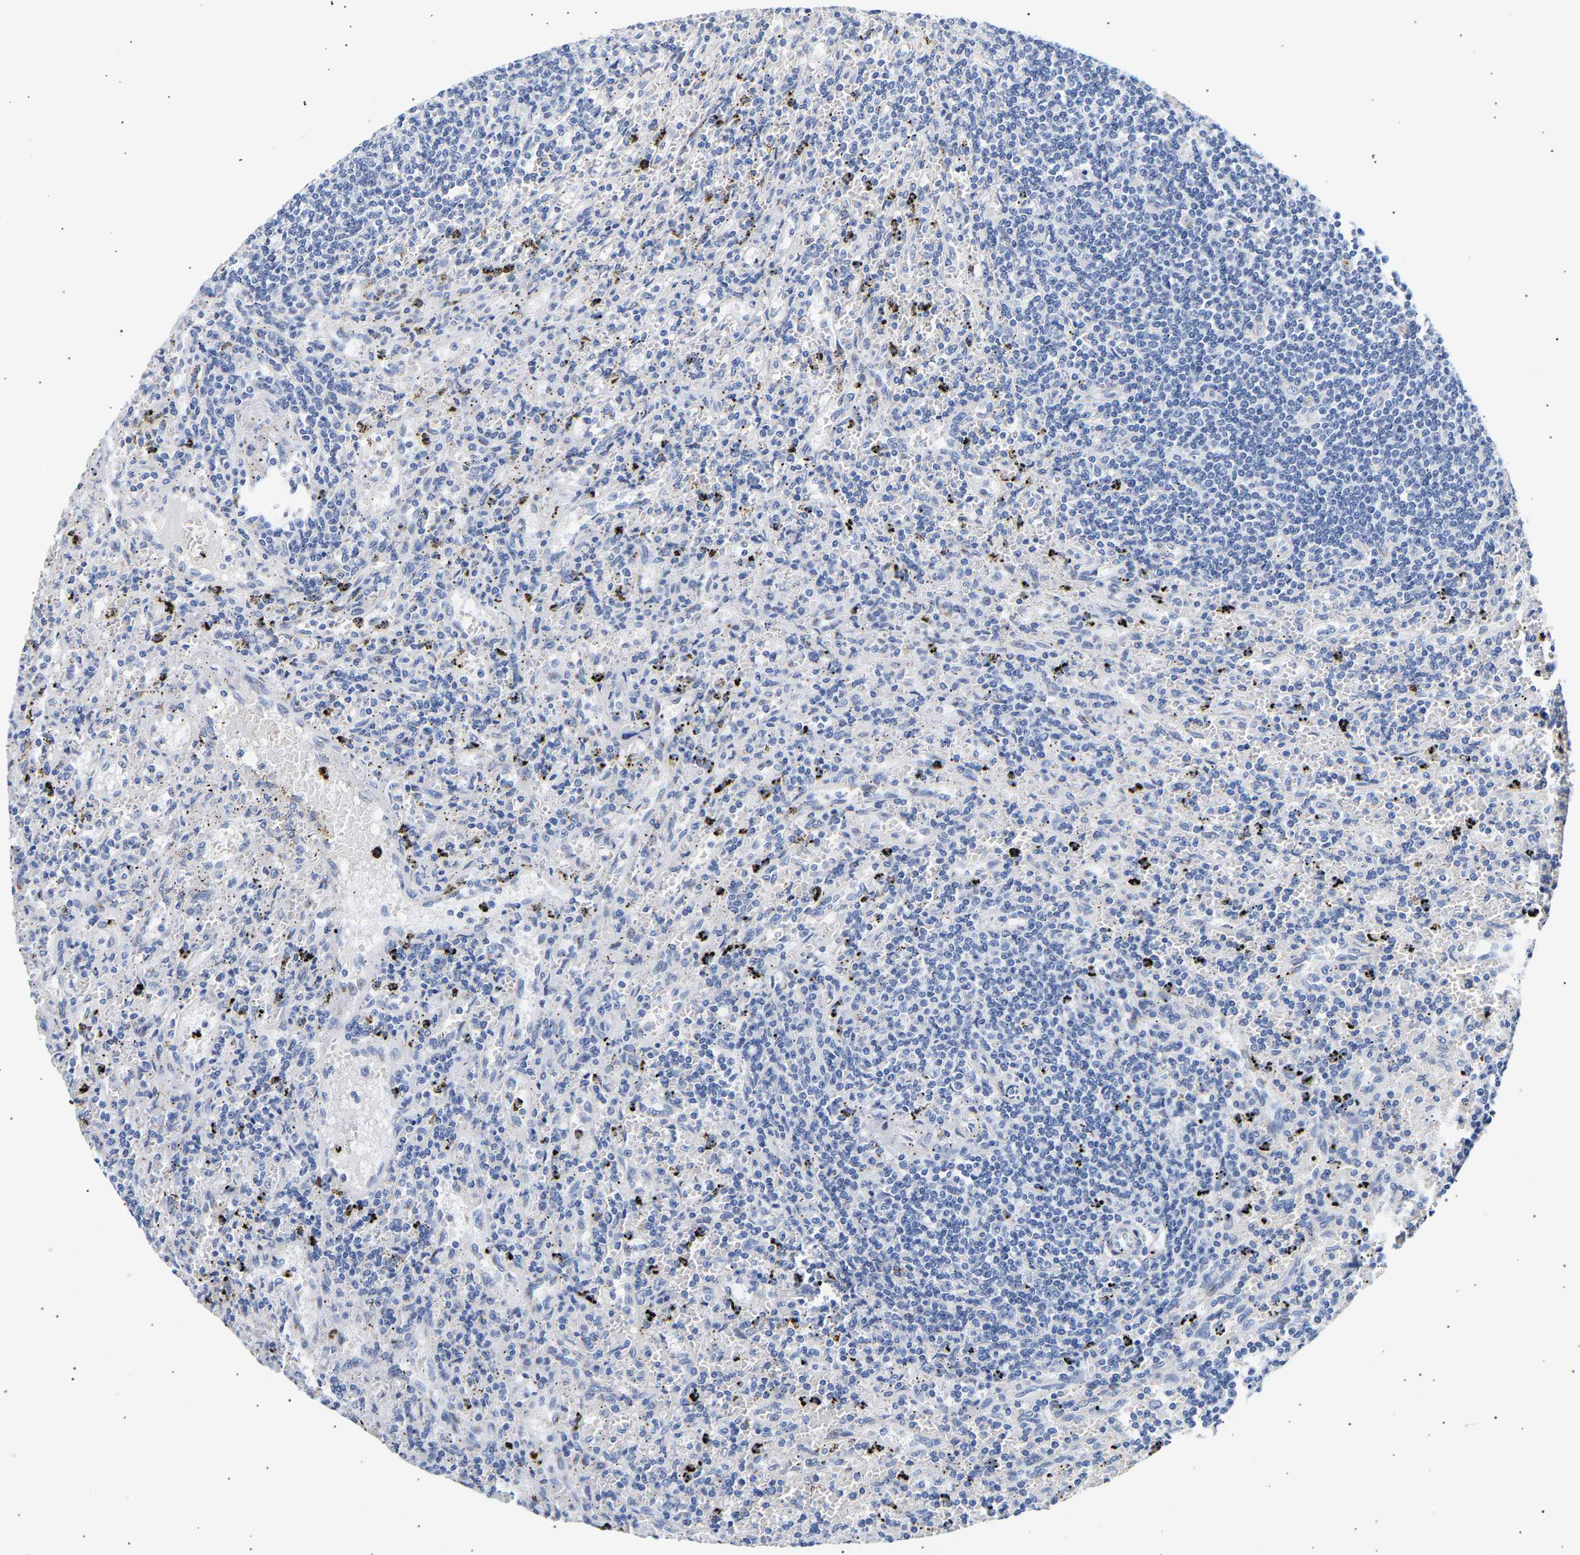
{"staining": {"intensity": "negative", "quantity": "none", "location": "none"}, "tissue": "lymphoma", "cell_type": "Tumor cells", "image_type": "cancer", "snomed": [{"axis": "morphology", "description": "Malignant lymphoma, non-Hodgkin's type, Low grade"}, {"axis": "topography", "description": "Spleen"}], "caption": "Lymphoma was stained to show a protein in brown. There is no significant expression in tumor cells.", "gene": "IGFBP7", "patient": {"sex": "male", "age": 76}}